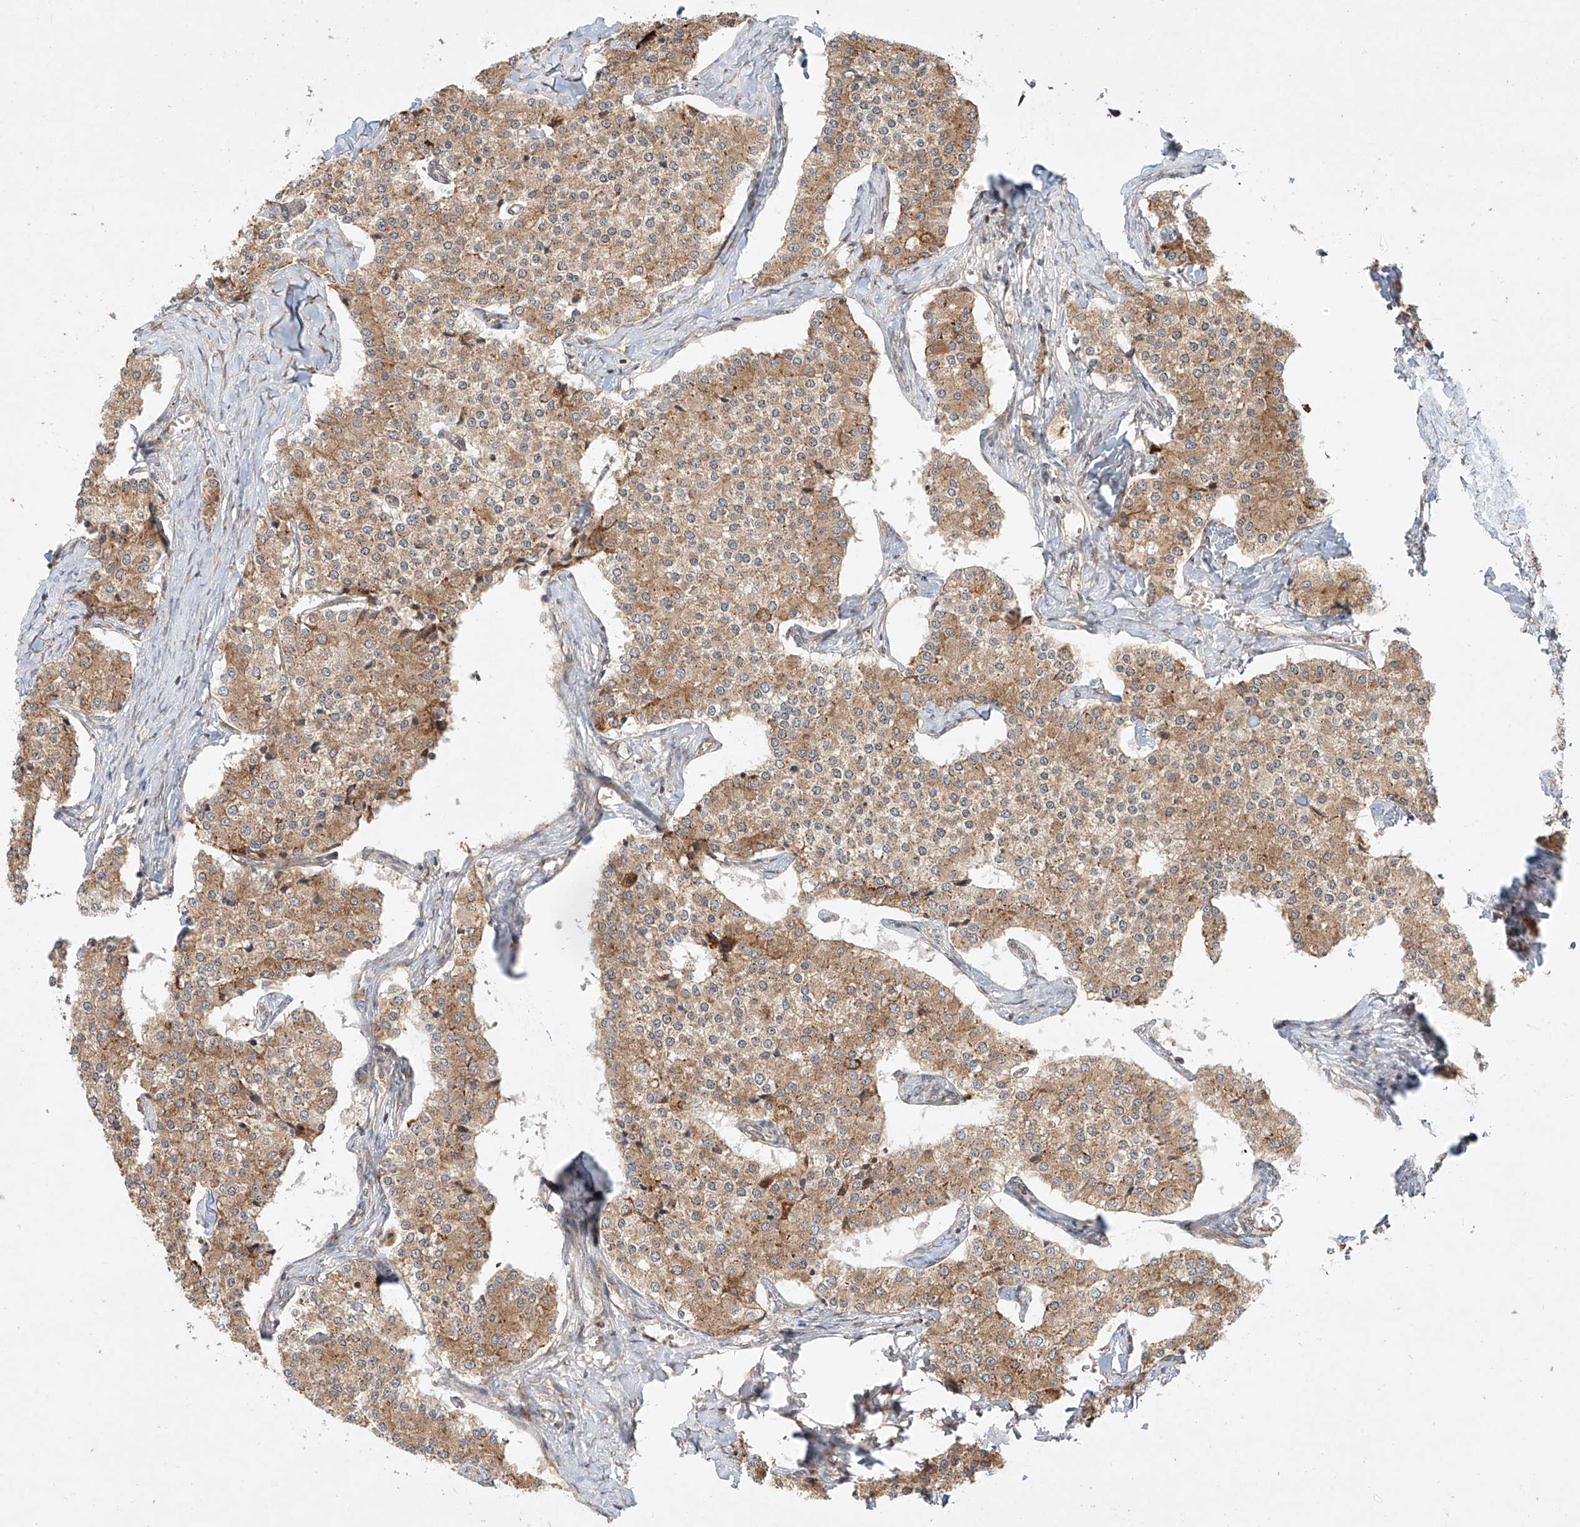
{"staining": {"intensity": "moderate", "quantity": ">75%", "location": "cytoplasmic/membranous"}, "tissue": "carcinoid", "cell_type": "Tumor cells", "image_type": "cancer", "snomed": [{"axis": "morphology", "description": "Carcinoid, malignant, NOS"}, {"axis": "topography", "description": "Colon"}], "caption": "A histopathology image of carcinoid stained for a protein reveals moderate cytoplasmic/membranous brown staining in tumor cells. (DAB (3,3'-diaminobenzidine) IHC, brown staining for protein, blue staining for nuclei).", "gene": "TASP1", "patient": {"sex": "female", "age": 52}}